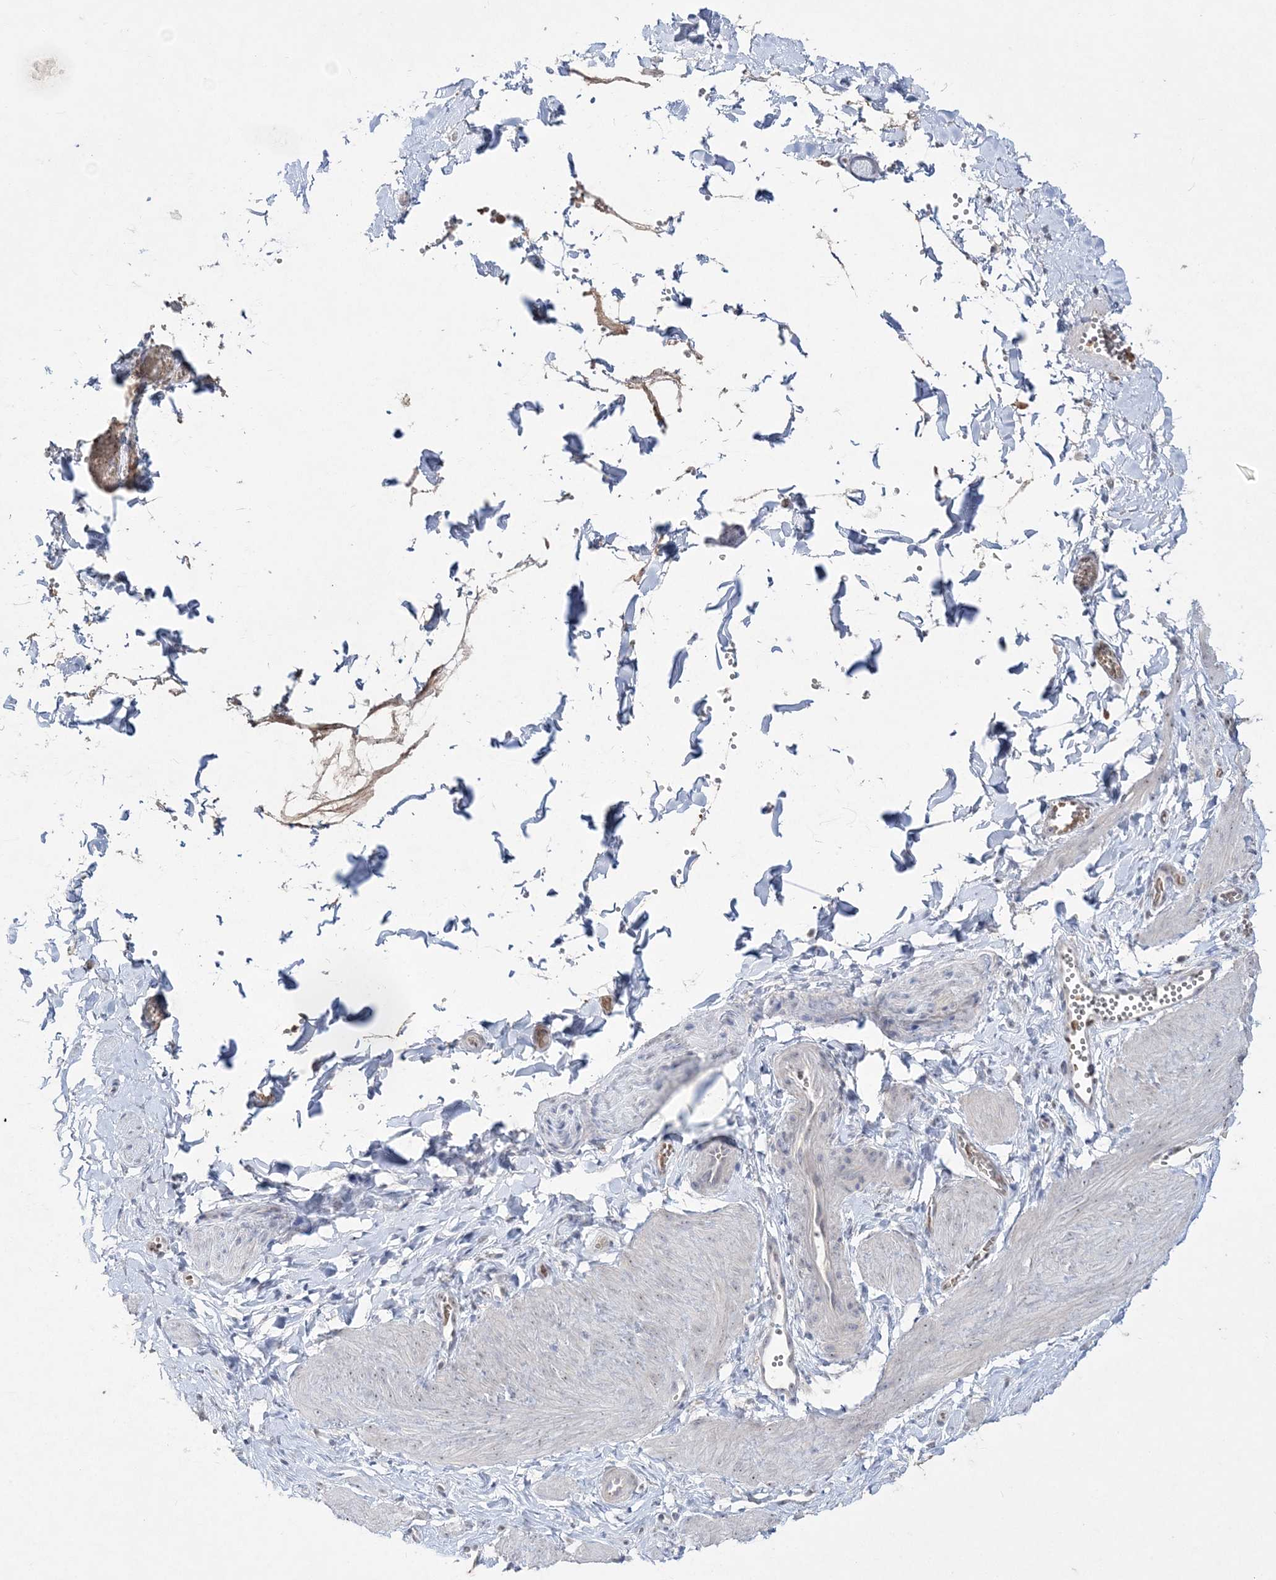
{"staining": {"intensity": "negative", "quantity": "none", "location": "none"}, "tissue": "adipose tissue", "cell_type": "Adipocytes", "image_type": "normal", "snomed": [{"axis": "morphology", "description": "Normal tissue, NOS"}, {"axis": "topography", "description": "Gallbladder"}, {"axis": "topography", "description": "Peripheral nerve tissue"}], "caption": "Immunohistochemical staining of benign adipose tissue demonstrates no significant staining in adipocytes. (Brightfield microscopy of DAB (3,3'-diaminobenzidine) immunohistochemistry at high magnification).", "gene": "NOP16", "patient": {"sex": "male", "age": 38}}